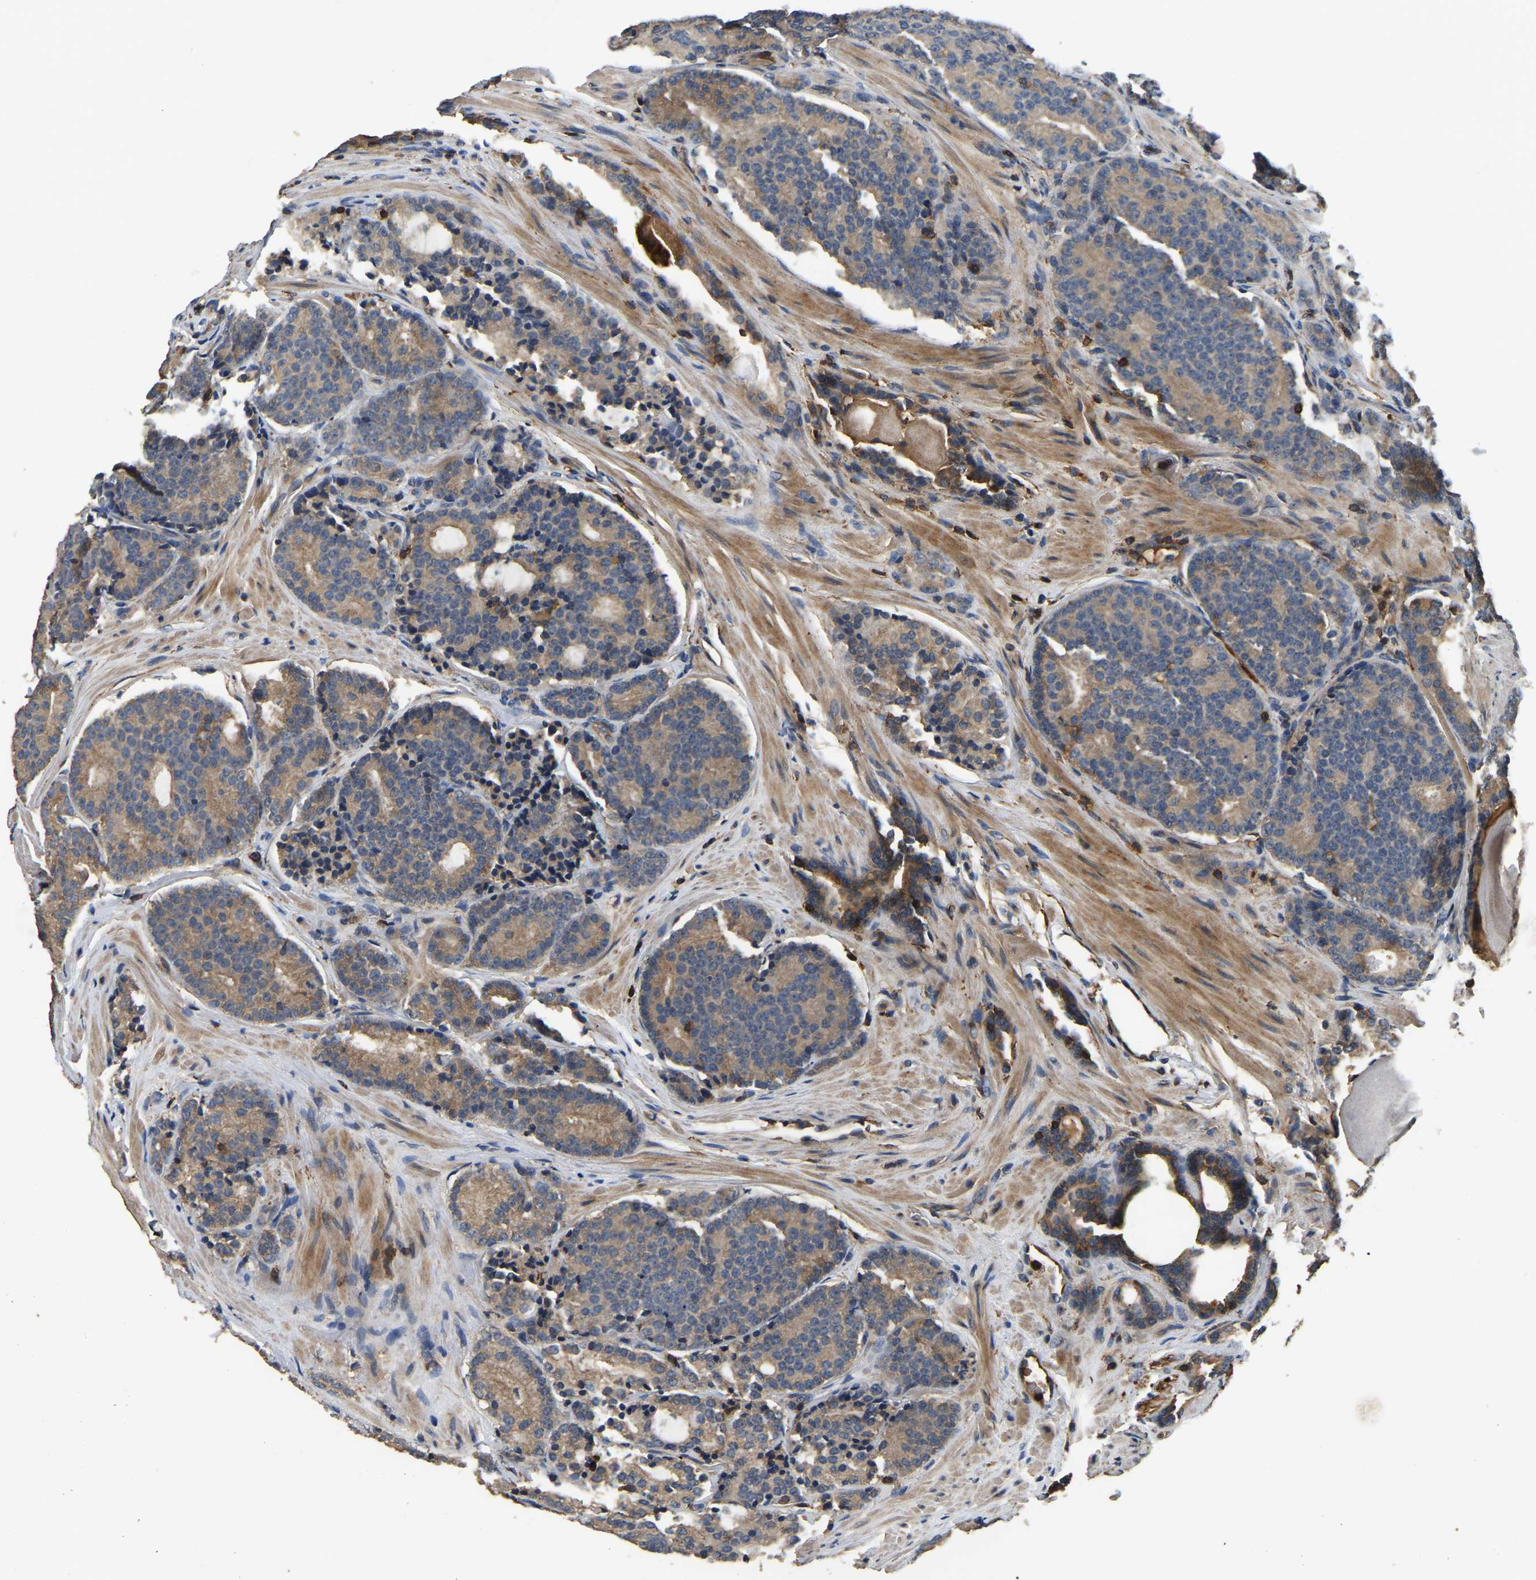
{"staining": {"intensity": "weak", "quantity": ">75%", "location": "cytoplasmic/membranous"}, "tissue": "prostate cancer", "cell_type": "Tumor cells", "image_type": "cancer", "snomed": [{"axis": "morphology", "description": "Adenocarcinoma, High grade"}, {"axis": "topography", "description": "Prostate"}], "caption": "The immunohistochemical stain shows weak cytoplasmic/membranous staining in tumor cells of adenocarcinoma (high-grade) (prostate) tissue.", "gene": "SMPD2", "patient": {"sex": "male", "age": 61}}